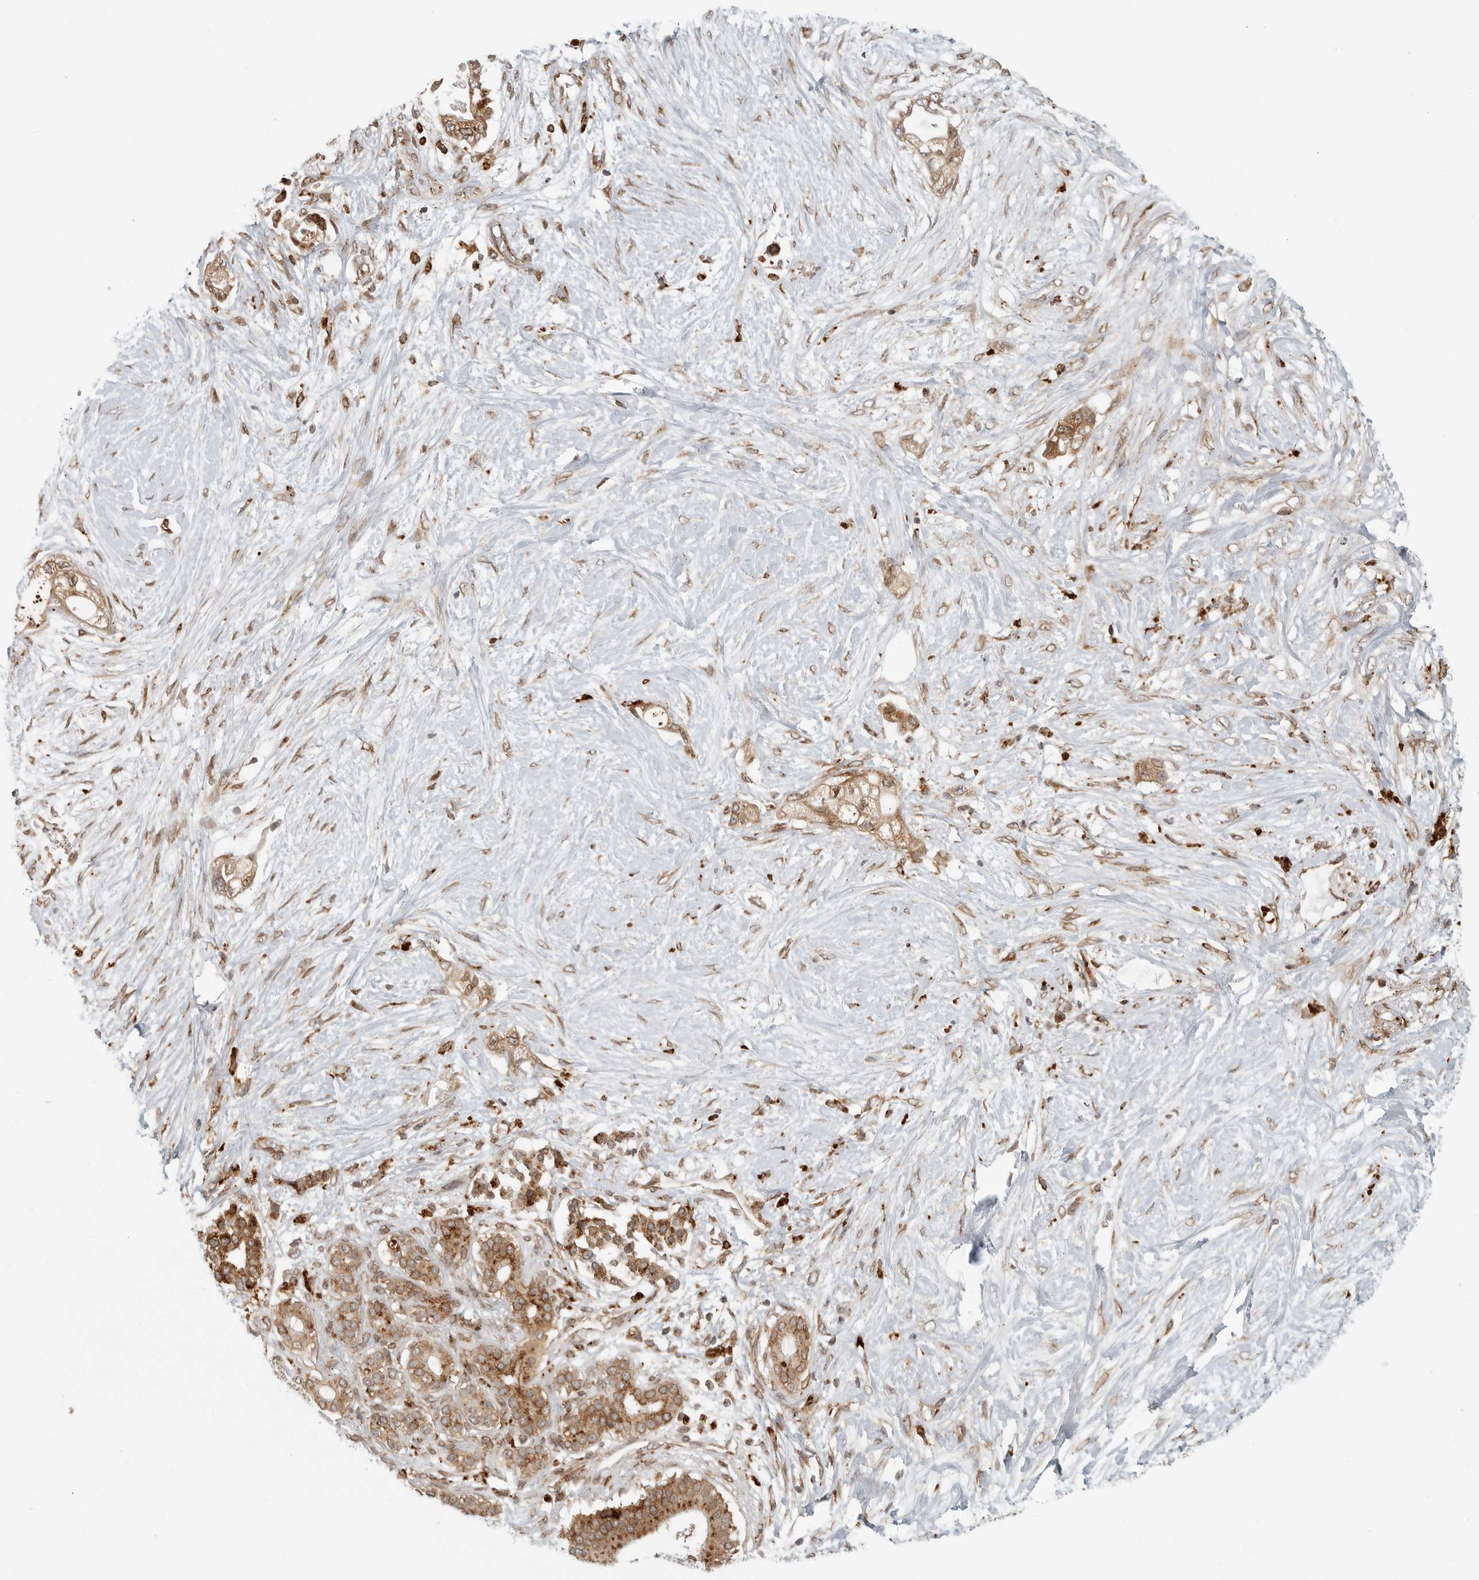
{"staining": {"intensity": "moderate", "quantity": ">75%", "location": "cytoplasmic/membranous"}, "tissue": "pancreatic cancer", "cell_type": "Tumor cells", "image_type": "cancer", "snomed": [{"axis": "morphology", "description": "Adenocarcinoma, NOS"}, {"axis": "topography", "description": "Pancreas"}], "caption": "About >75% of tumor cells in pancreatic cancer (adenocarcinoma) reveal moderate cytoplasmic/membranous protein staining as visualized by brown immunohistochemical staining.", "gene": "IDUA", "patient": {"sex": "male", "age": 53}}